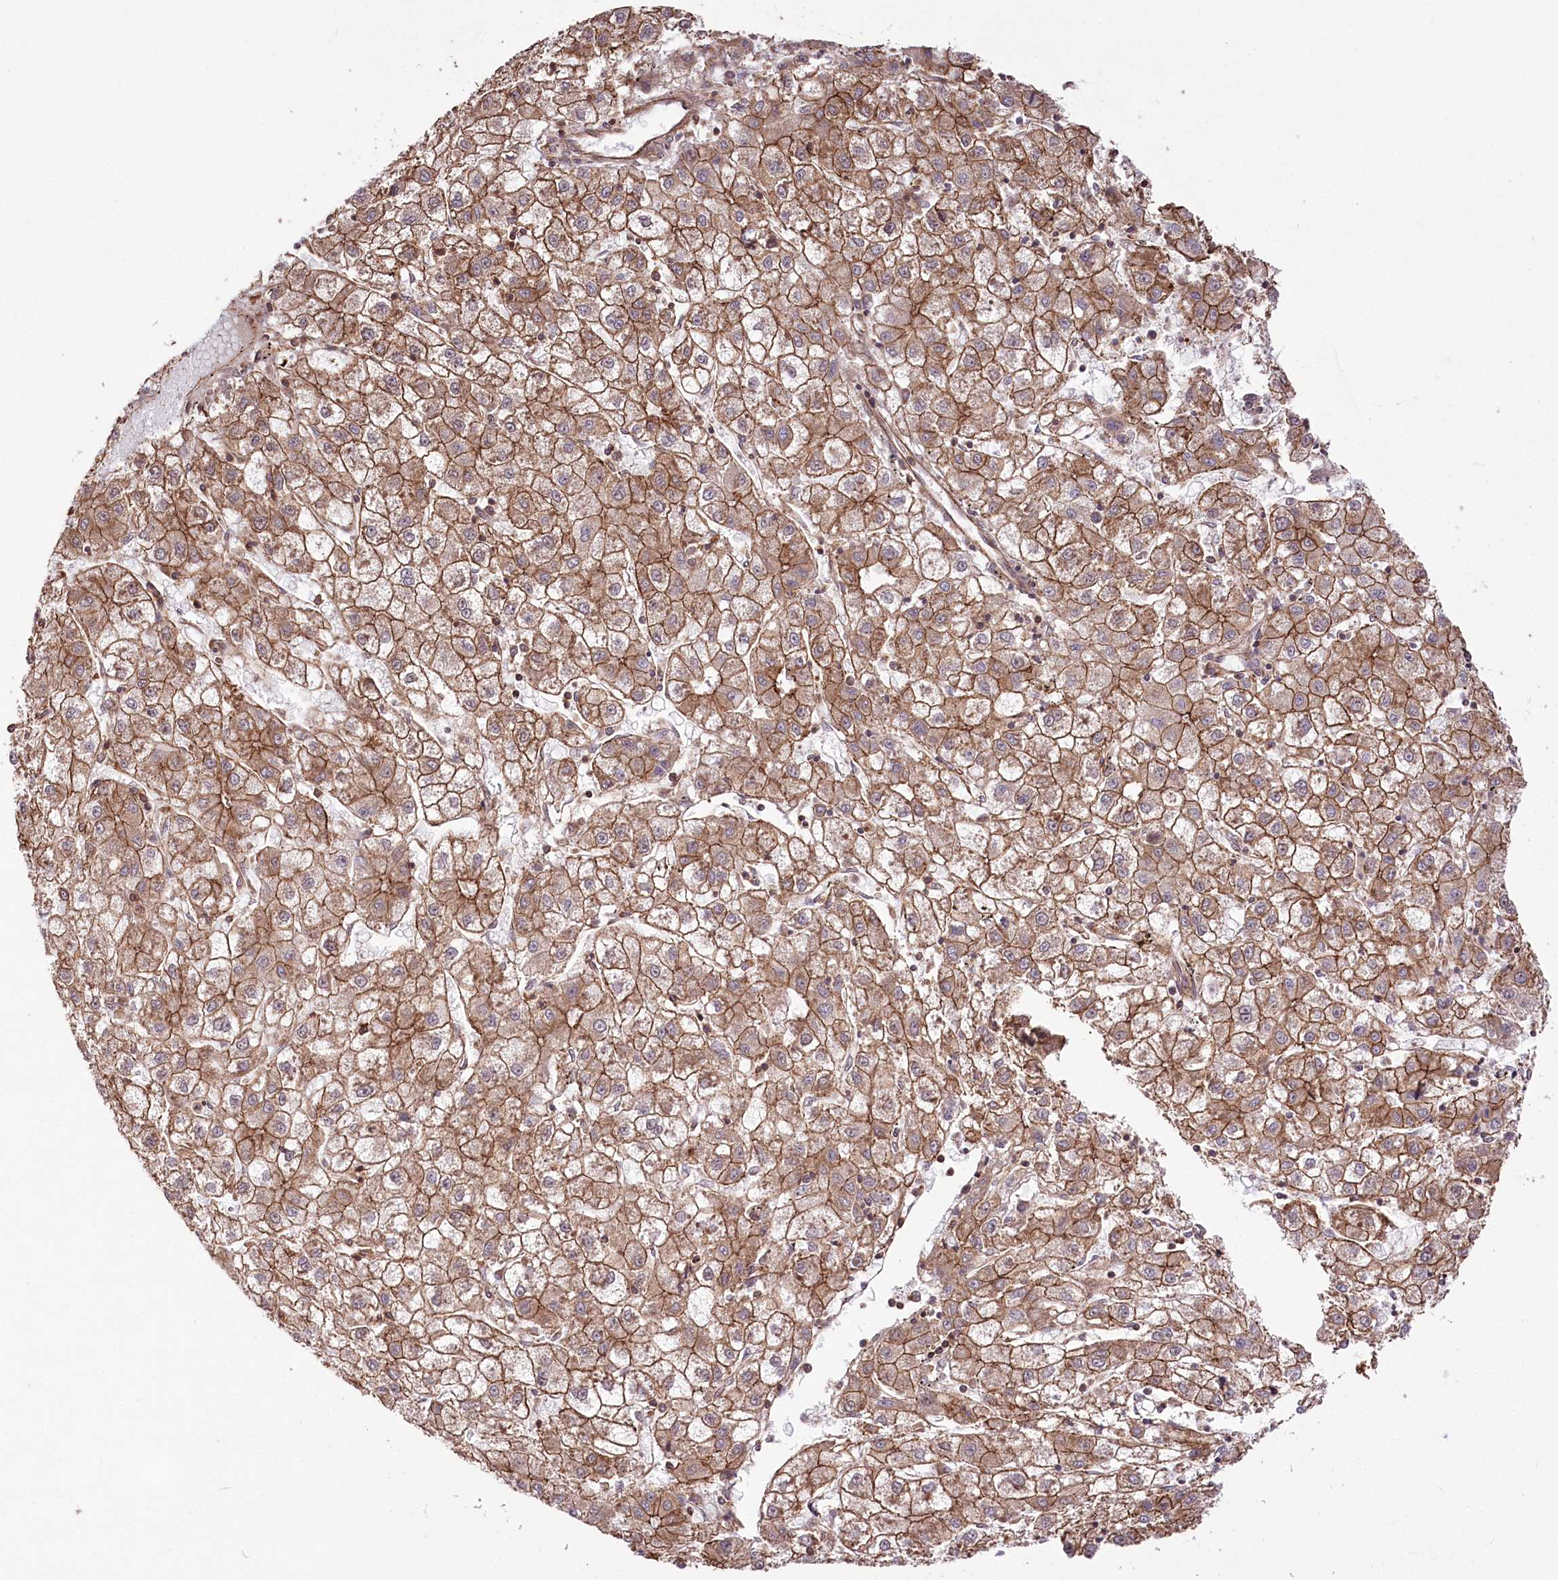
{"staining": {"intensity": "moderate", "quantity": ">75%", "location": "cytoplasmic/membranous"}, "tissue": "liver cancer", "cell_type": "Tumor cells", "image_type": "cancer", "snomed": [{"axis": "morphology", "description": "Carcinoma, Hepatocellular, NOS"}, {"axis": "topography", "description": "Liver"}], "caption": "Protein expression by immunohistochemistry (IHC) demonstrates moderate cytoplasmic/membranous staining in about >75% of tumor cells in hepatocellular carcinoma (liver). Using DAB (brown) and hematoxylin (blue) stains, captured at high magnification using brightfield microscopy.", "gene": "DHX29", "patient": {"sex": "male", "age": 72}}